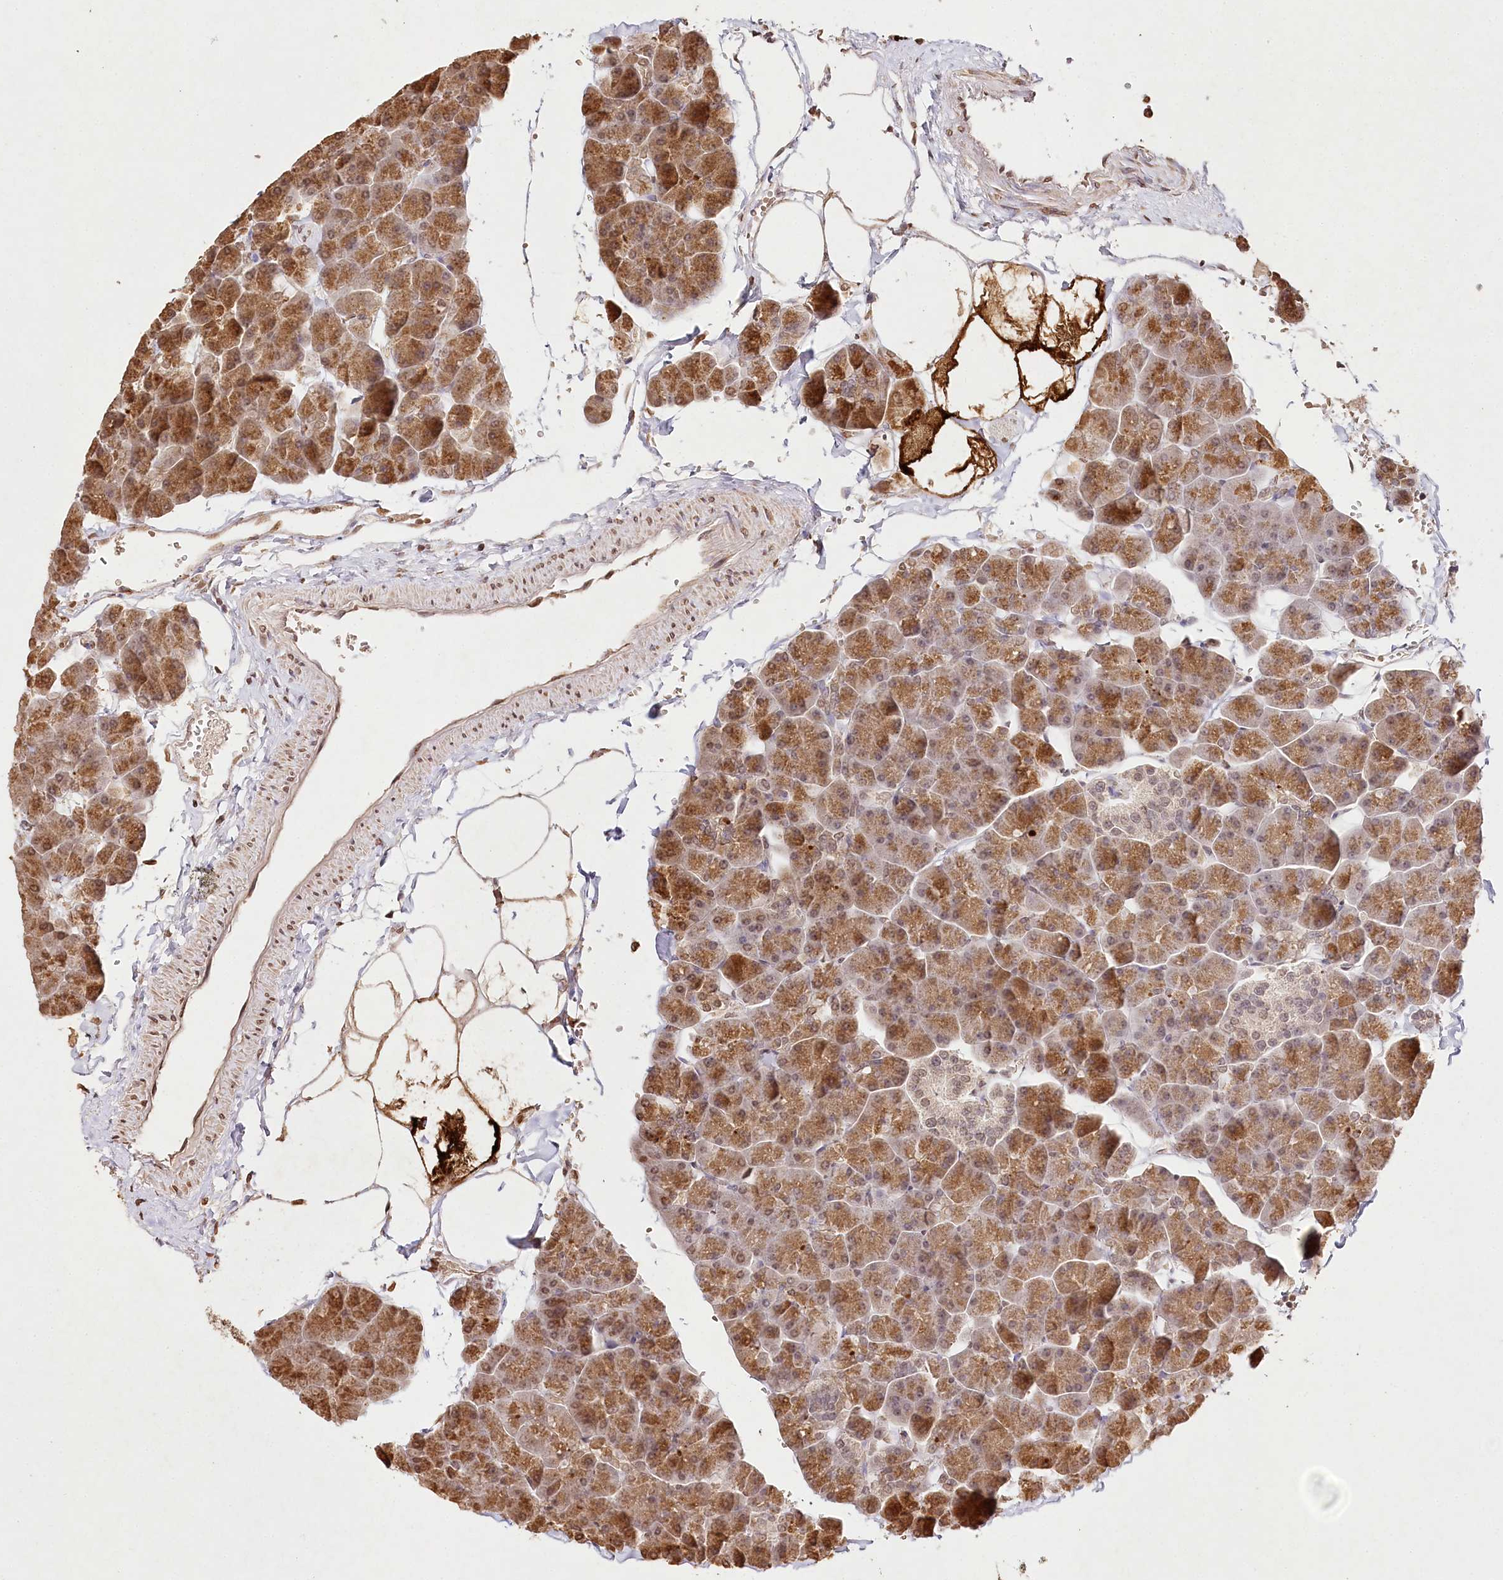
{"staining": {"intensity": "moderate", "quantity": ">75%", "location": "cytoplasmic/membranous"}, "tissue": "pancreas", "cell_type": "Exocrine glandular cells", "image_type": "normal", "snomed": [{"axis": "morphology", "description": "Normal tissue, NOS"}, {"axis": "topography", "description": "Pancreas"}], "caption": "DAB (3,3'-diaminobenzidine) immunohistochemical staining of benign pancreas exhibits moderate cytoplasmic/membranous protein positivity in about >75% of exocrine glandular cells.", "gene": "DMXL1", "patient": {"sex": "male", "age": 35}}